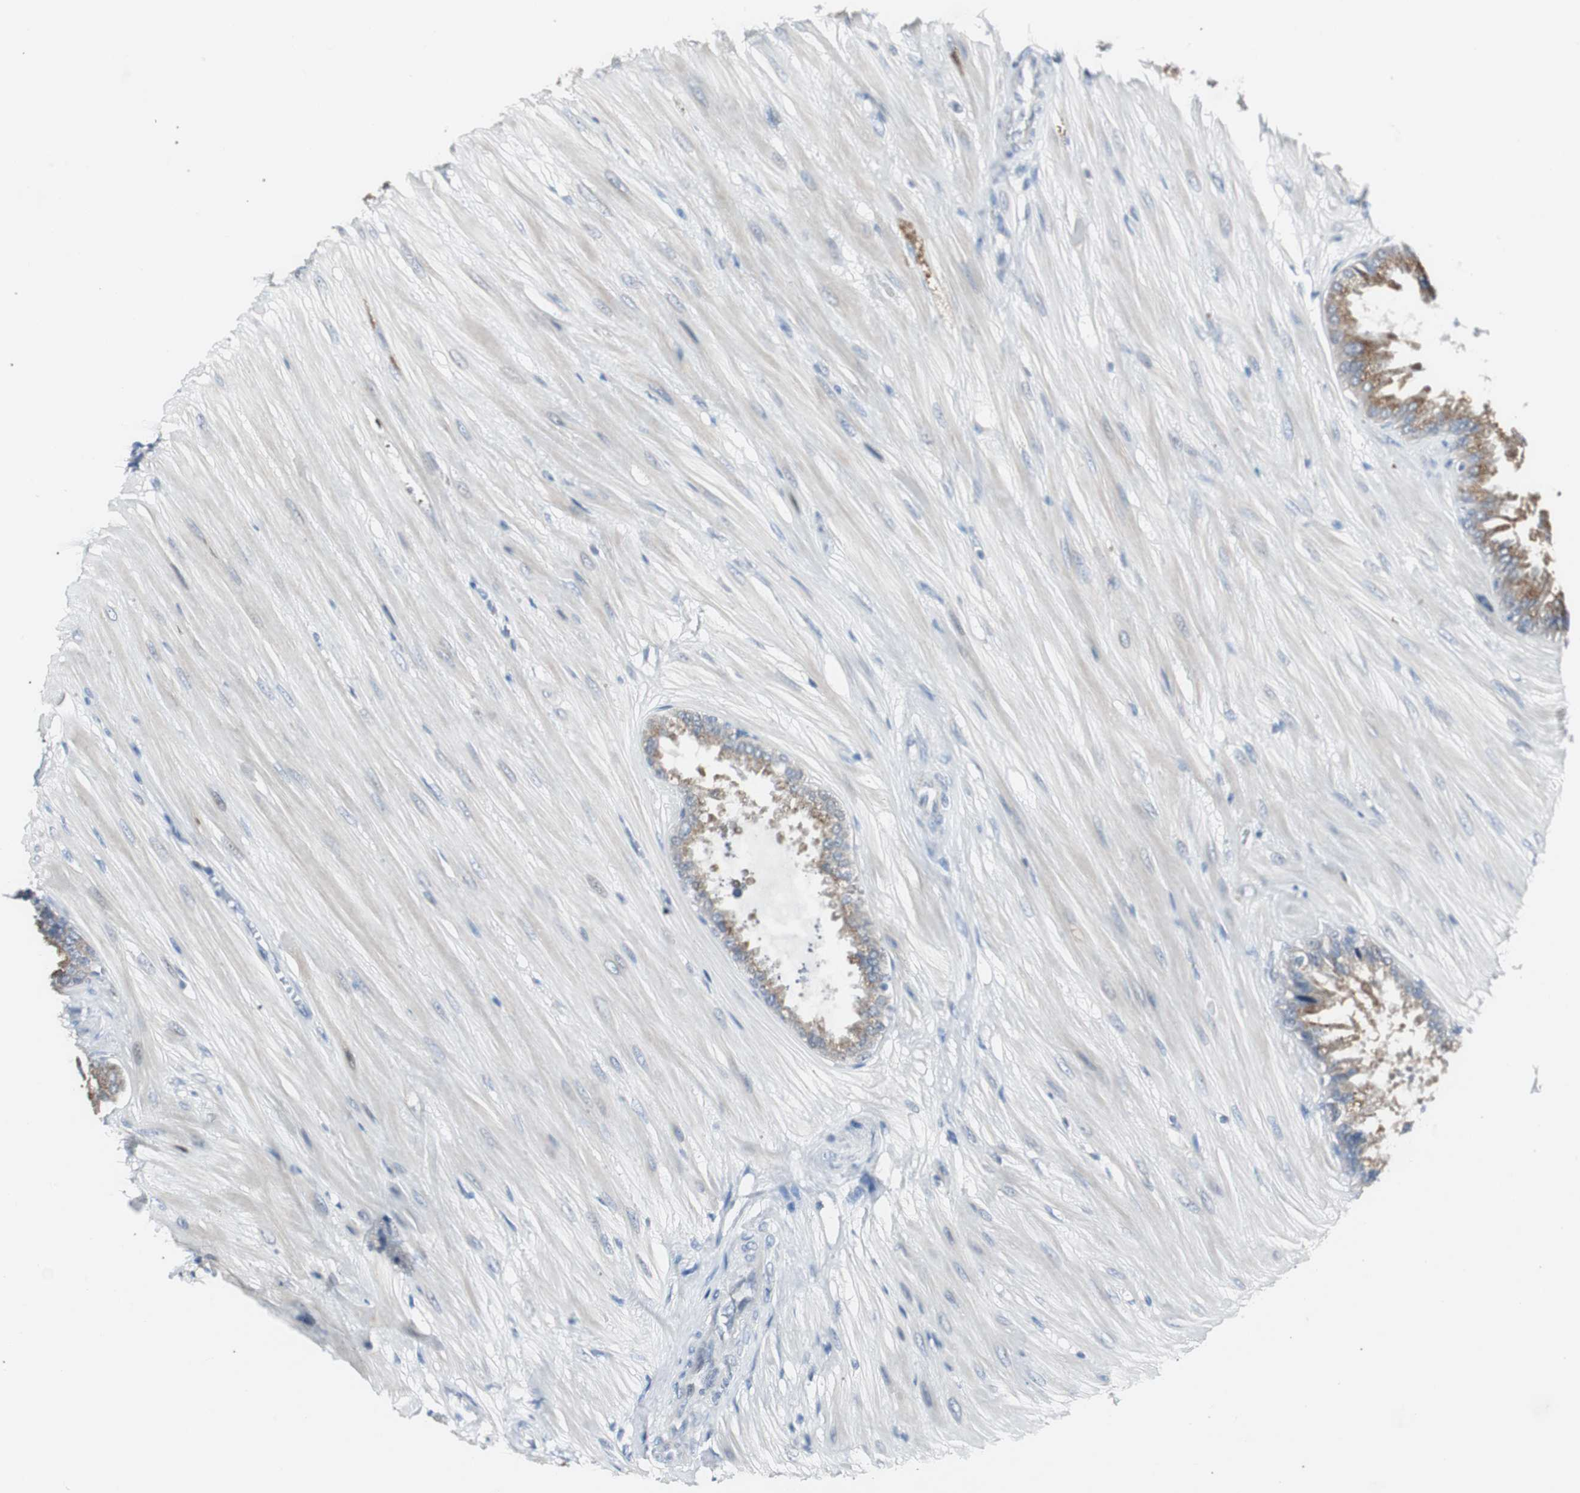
{"staining": {"intensity": "moderate", "quantity": ">75%", "location": "cytoplasmic/membranous"}, "tissue": "seminal vesicle", "cell_type": "Glandular cells", "image_type": "normal", "snomed": [{"axis": "morphology", "description": "Normal tissue, NOS"}, {"axis": "topography", "description": "Seminal veicle"}], "caption": "The immunohistochemical stain highlights moderate cytoplasmic/membranous staining in glandular cells of normal seminal vesicle.", "gene": "SOX30", "patient": {"sex": "male", "age": 46}}